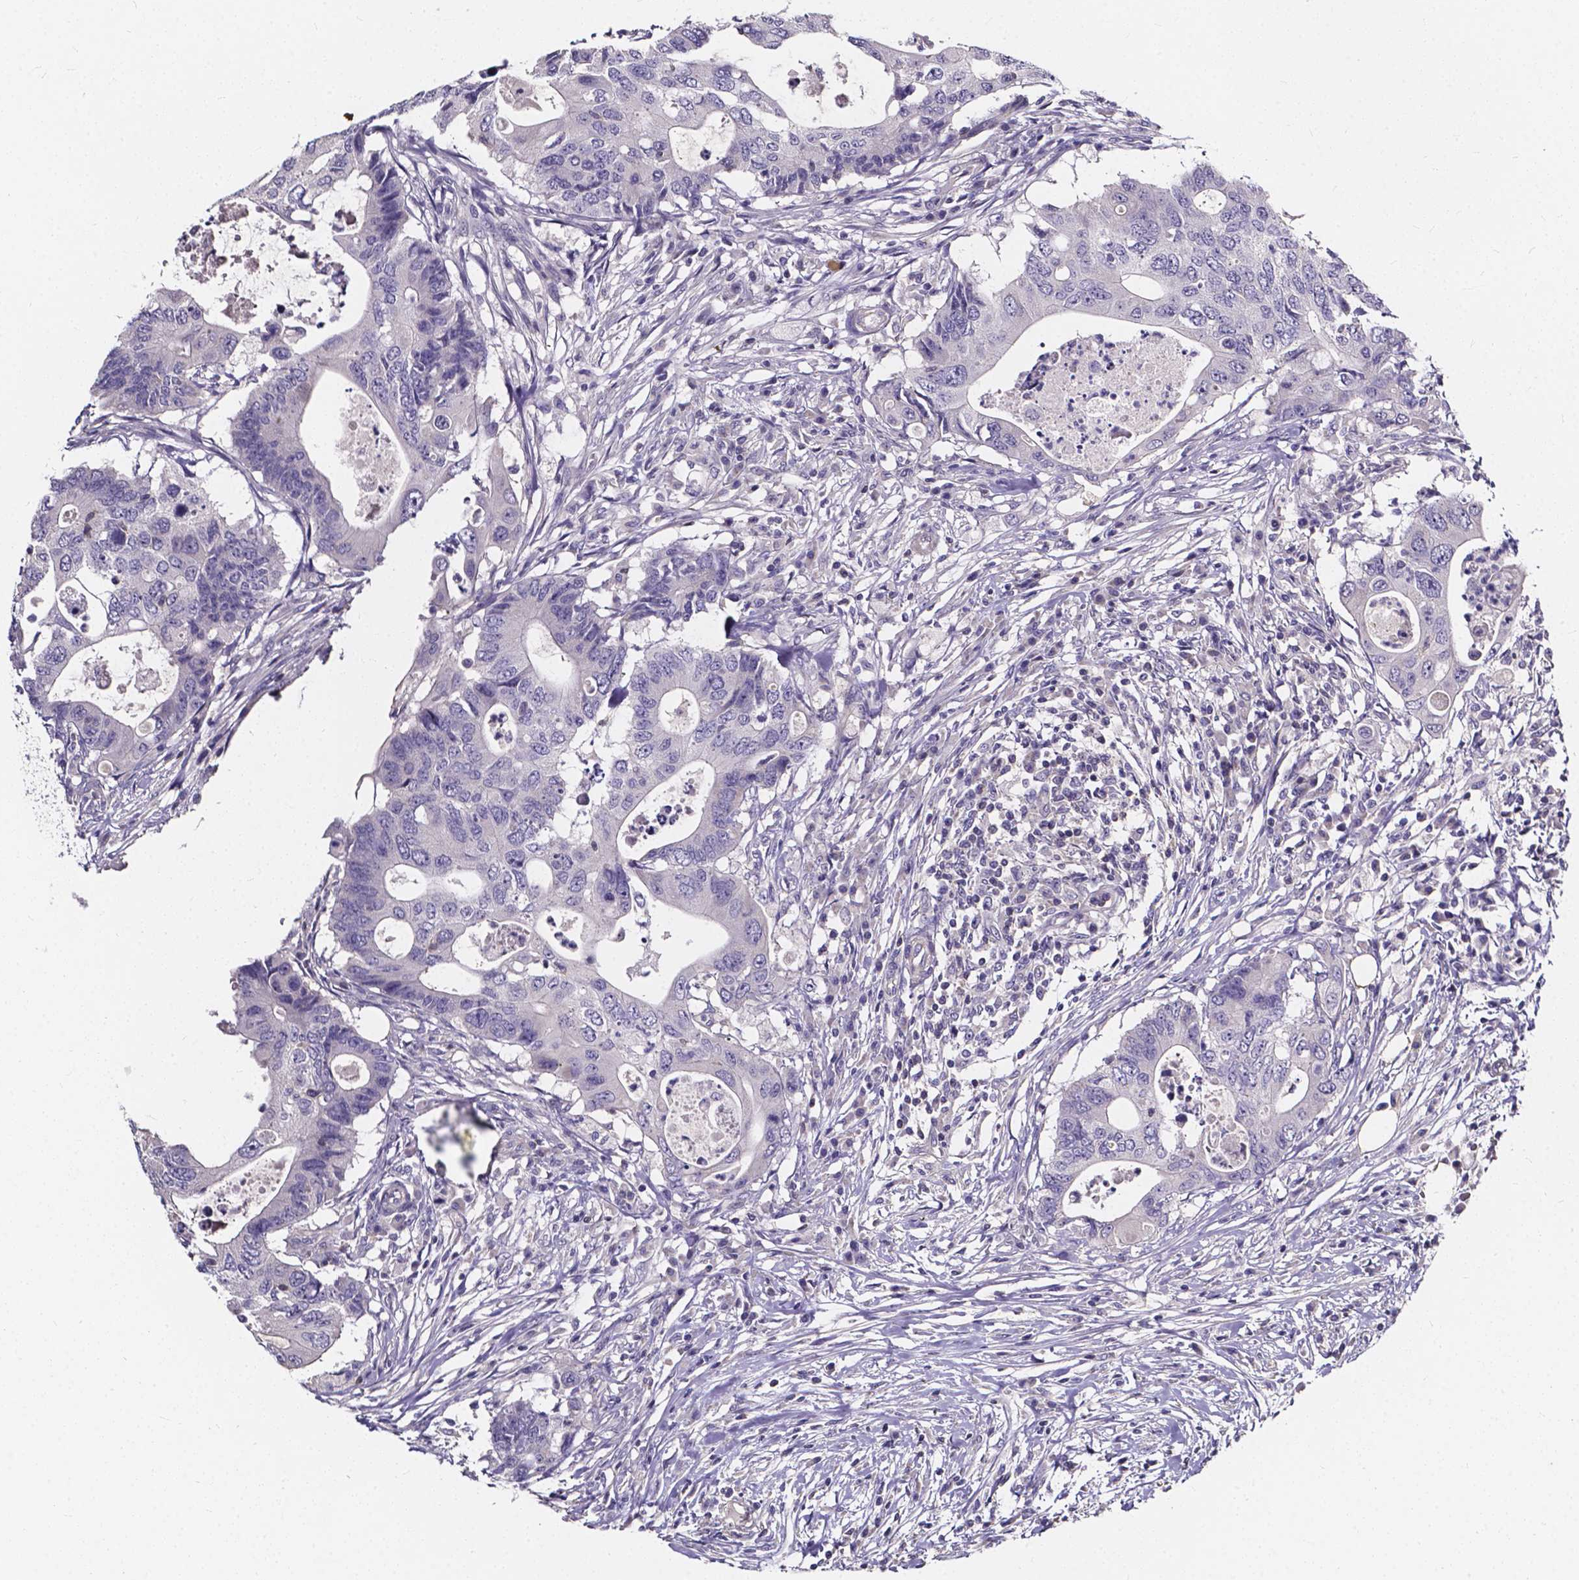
{"staining": {"intensity": "negative", "quantity": "none", "location": "none"}, "tissue": "colorectal cancer", "cell_type": "Tumor cells", "image_type": "cancer", "snomed": [{"axis": "morphology", "description": "Adenocarcinoma, NOS"}, {"axis": "topography", "description": "Colon"}], "caption": "An immunohistochemistry (IHC) image of colorectal adenocarcinoma is shown. There is no staining in tumor cells of colorectal adenocarcinoma.", "gene": "THEMIS", "patient": {"sex": "male", "age": 71}}